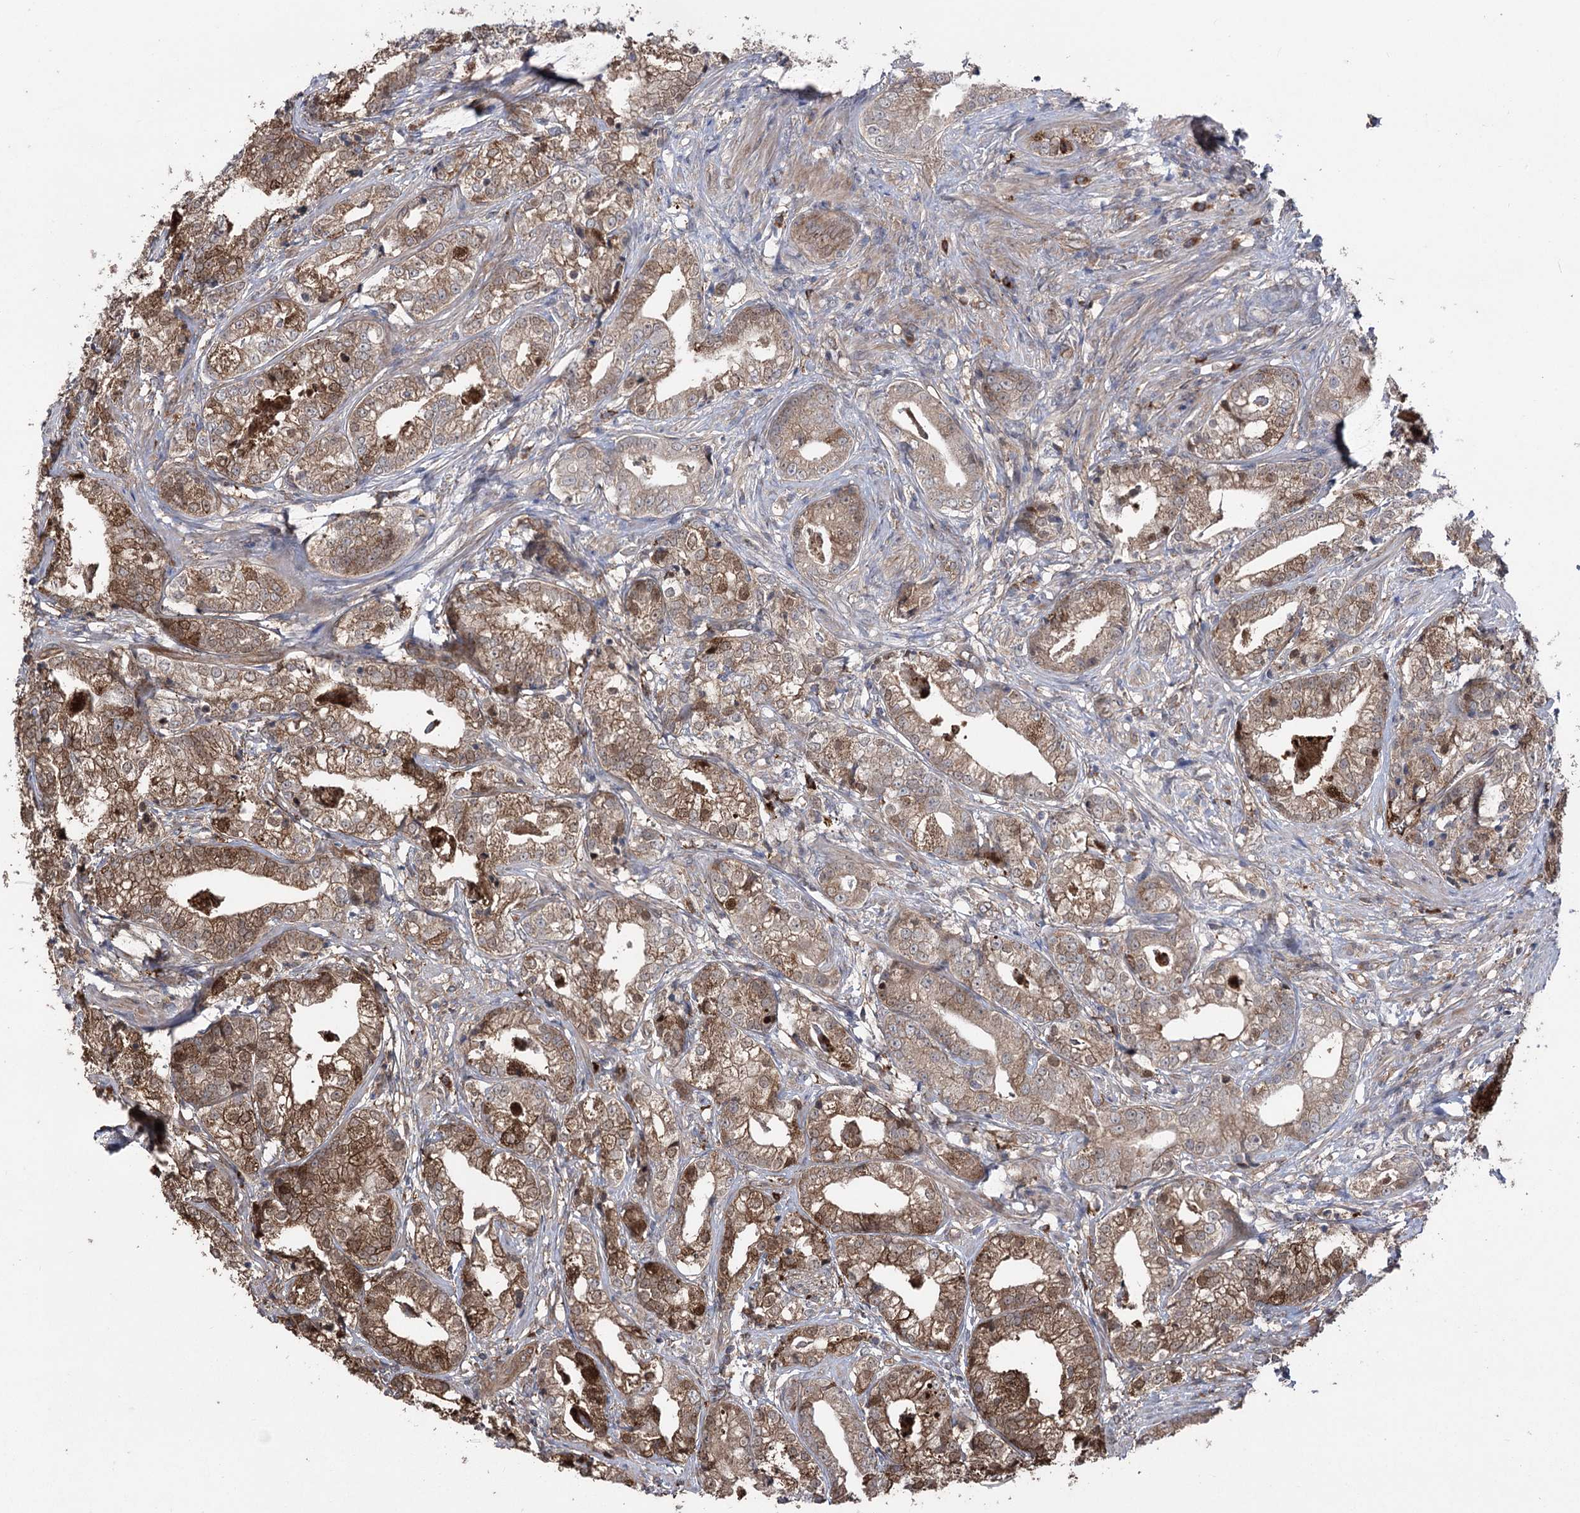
{"staining": {"intensity": "moderate", "quantity": ">75%", "location": "cytoplasmic/membranous"}, "tissue": "prostate cancer", "cell_type": "Tumor cells", "image_type": "cancer", "snomed": [{"axis": "morphology", "description": "Adenocarcinoma, High grade"}, {"axis": "topography", "description": "Prostate"}], "caption": "Protein expression analysis of human high-grade adenocarcinoma (prostate) reveals moderate cytoplasmic/membranous expression in approximately >75% of tumor cells.", "gene": "OTUD1", "patient": {"sex": "male", "age": 69}}